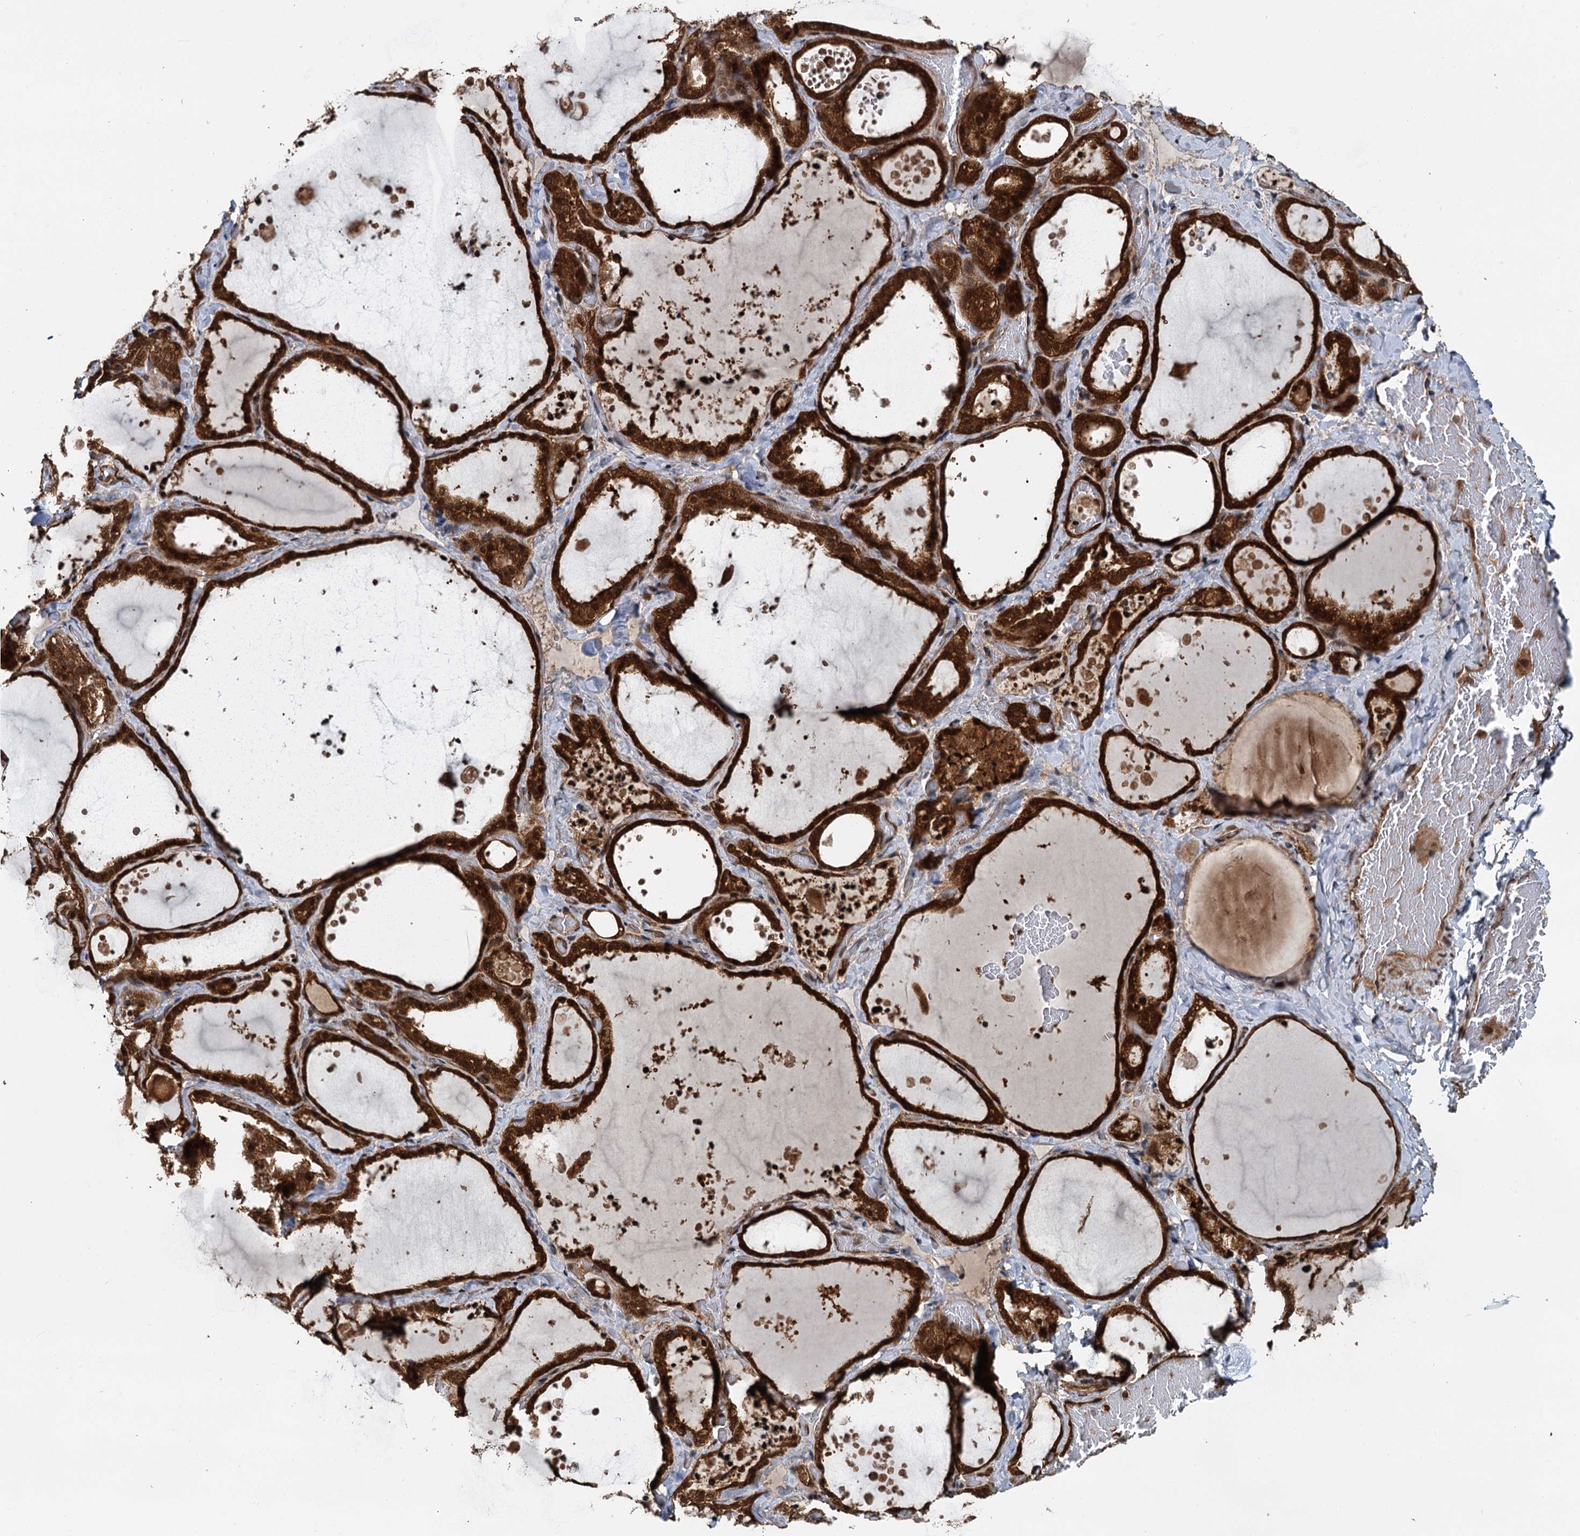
{"staining": {"intensity": "strong", "quantity": ">75%", "location": "cytoplasmic/membranous,nuclear"}, "tissue": "thyroid gland", "cell_type": "Glandular cells", "image_type": "normal", "snomed": [{"axis": "morphology", "description": "Normal tissue, NOS"}, {"axis": "topography", "description": "Thyroid gland"}], "caption": "This micrograph reveals IHC staining of benign human thyroid gland, with high strong cytoplasmic/membranous,nuclear staining in approximately >75% of glandular cells.", "gene": "STUB1", "patient": {"sex": "female", "age": 44}}